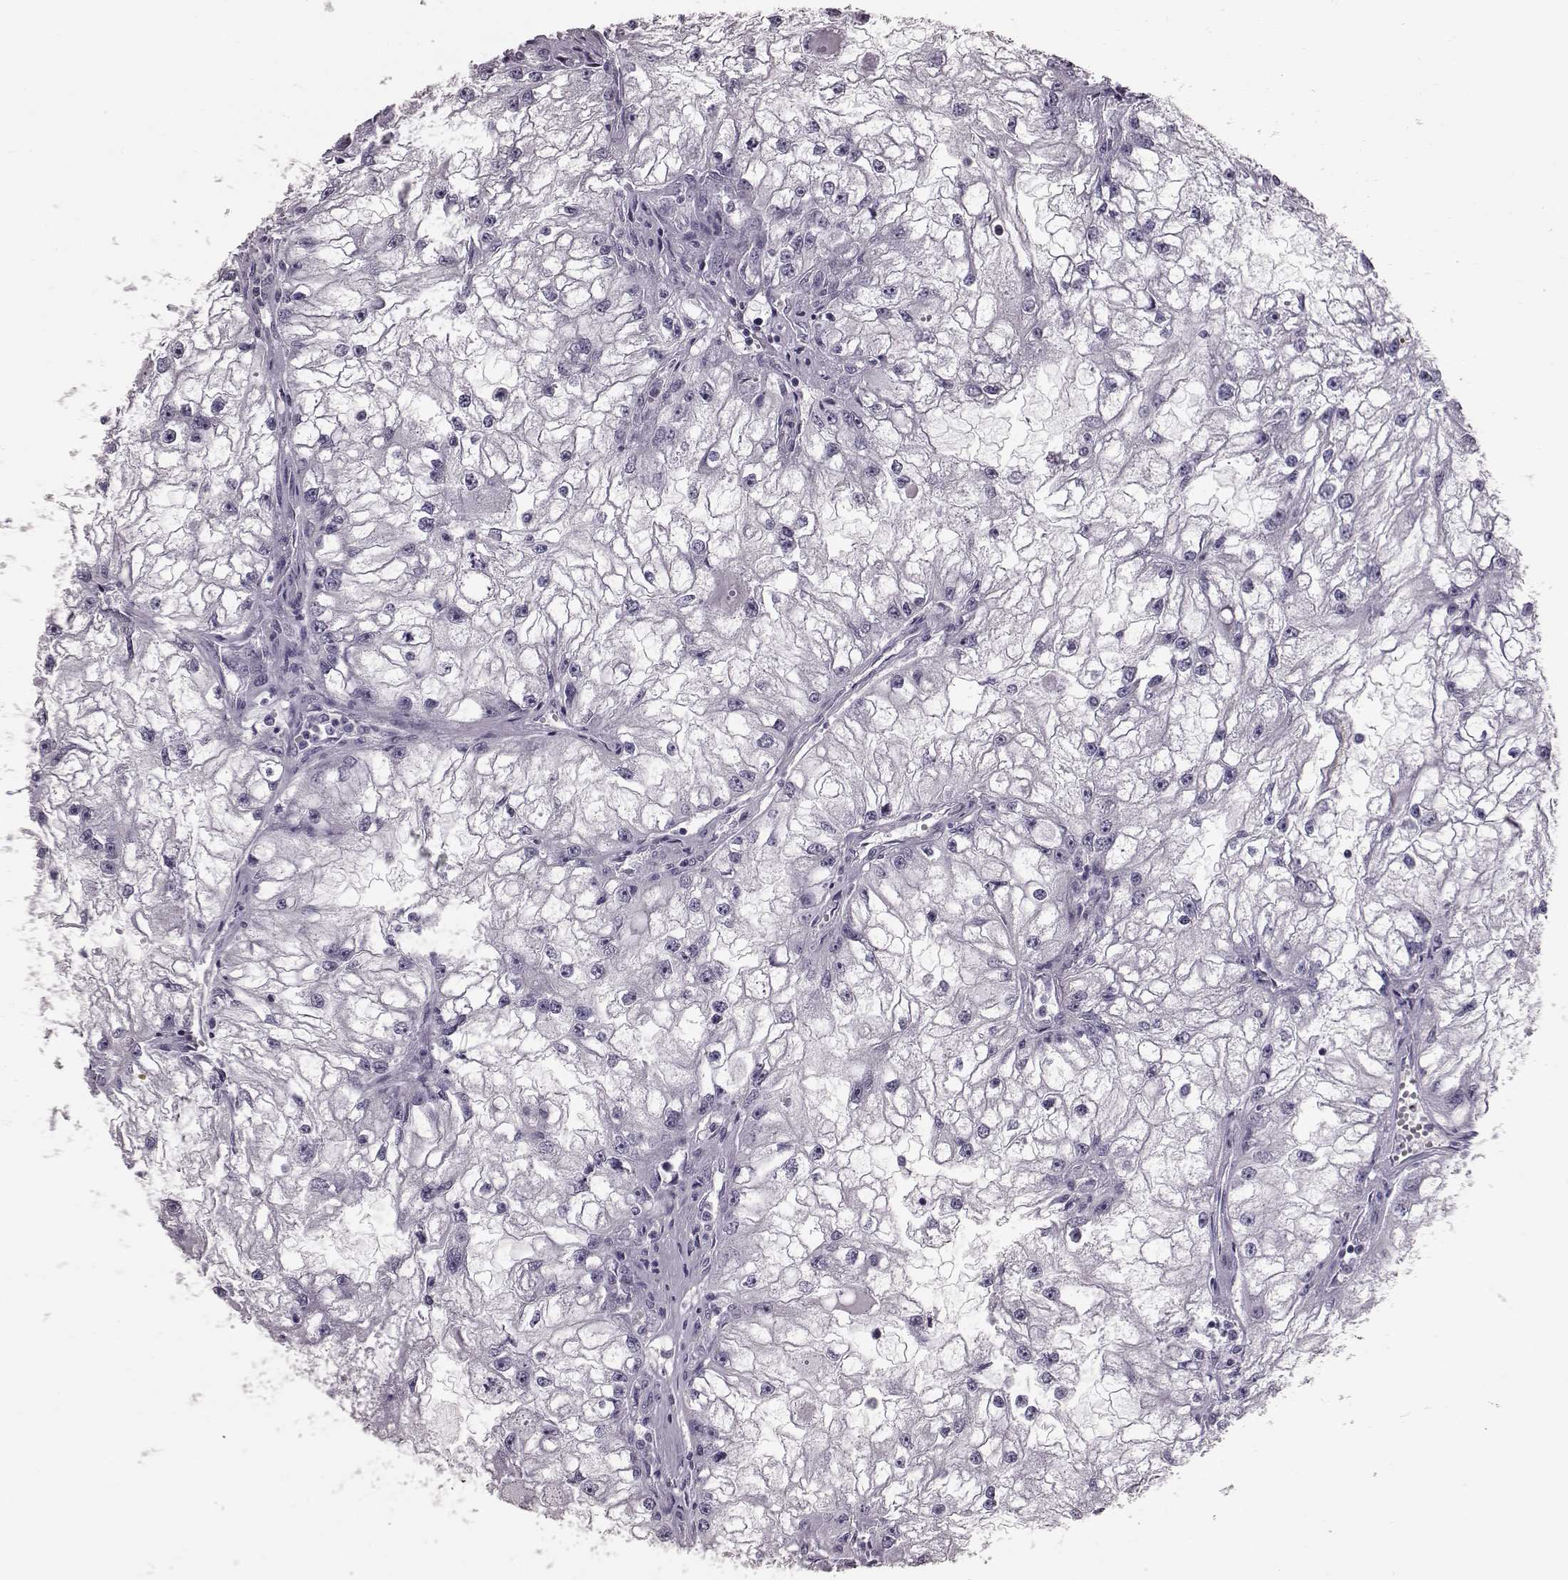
{"staining": {"intensity": "negative", "quantity": "none", "location": "none"}, "tissue": "renal cancer", "cell_type": "Tumor cells", "image_type": "cancer", "snomed": [{"axis": "morphology", "description": "Adenocarcinoma, NOS"}, {"axis": "topography", "description": "Kidney"}], "caption": "Immunohistochemistry (IHC) micrograph of neoplastic tissue: renal adenocarcinoma stained with DAB (3,3'-diaminobenzidine) reveals no significant protein staining in tumor cells. (DAB (3,3'-diaminobenzidine) IHC, high magnification).", "gene": "TCHHL1", "patient": {"sex": "male", "age": 59}}